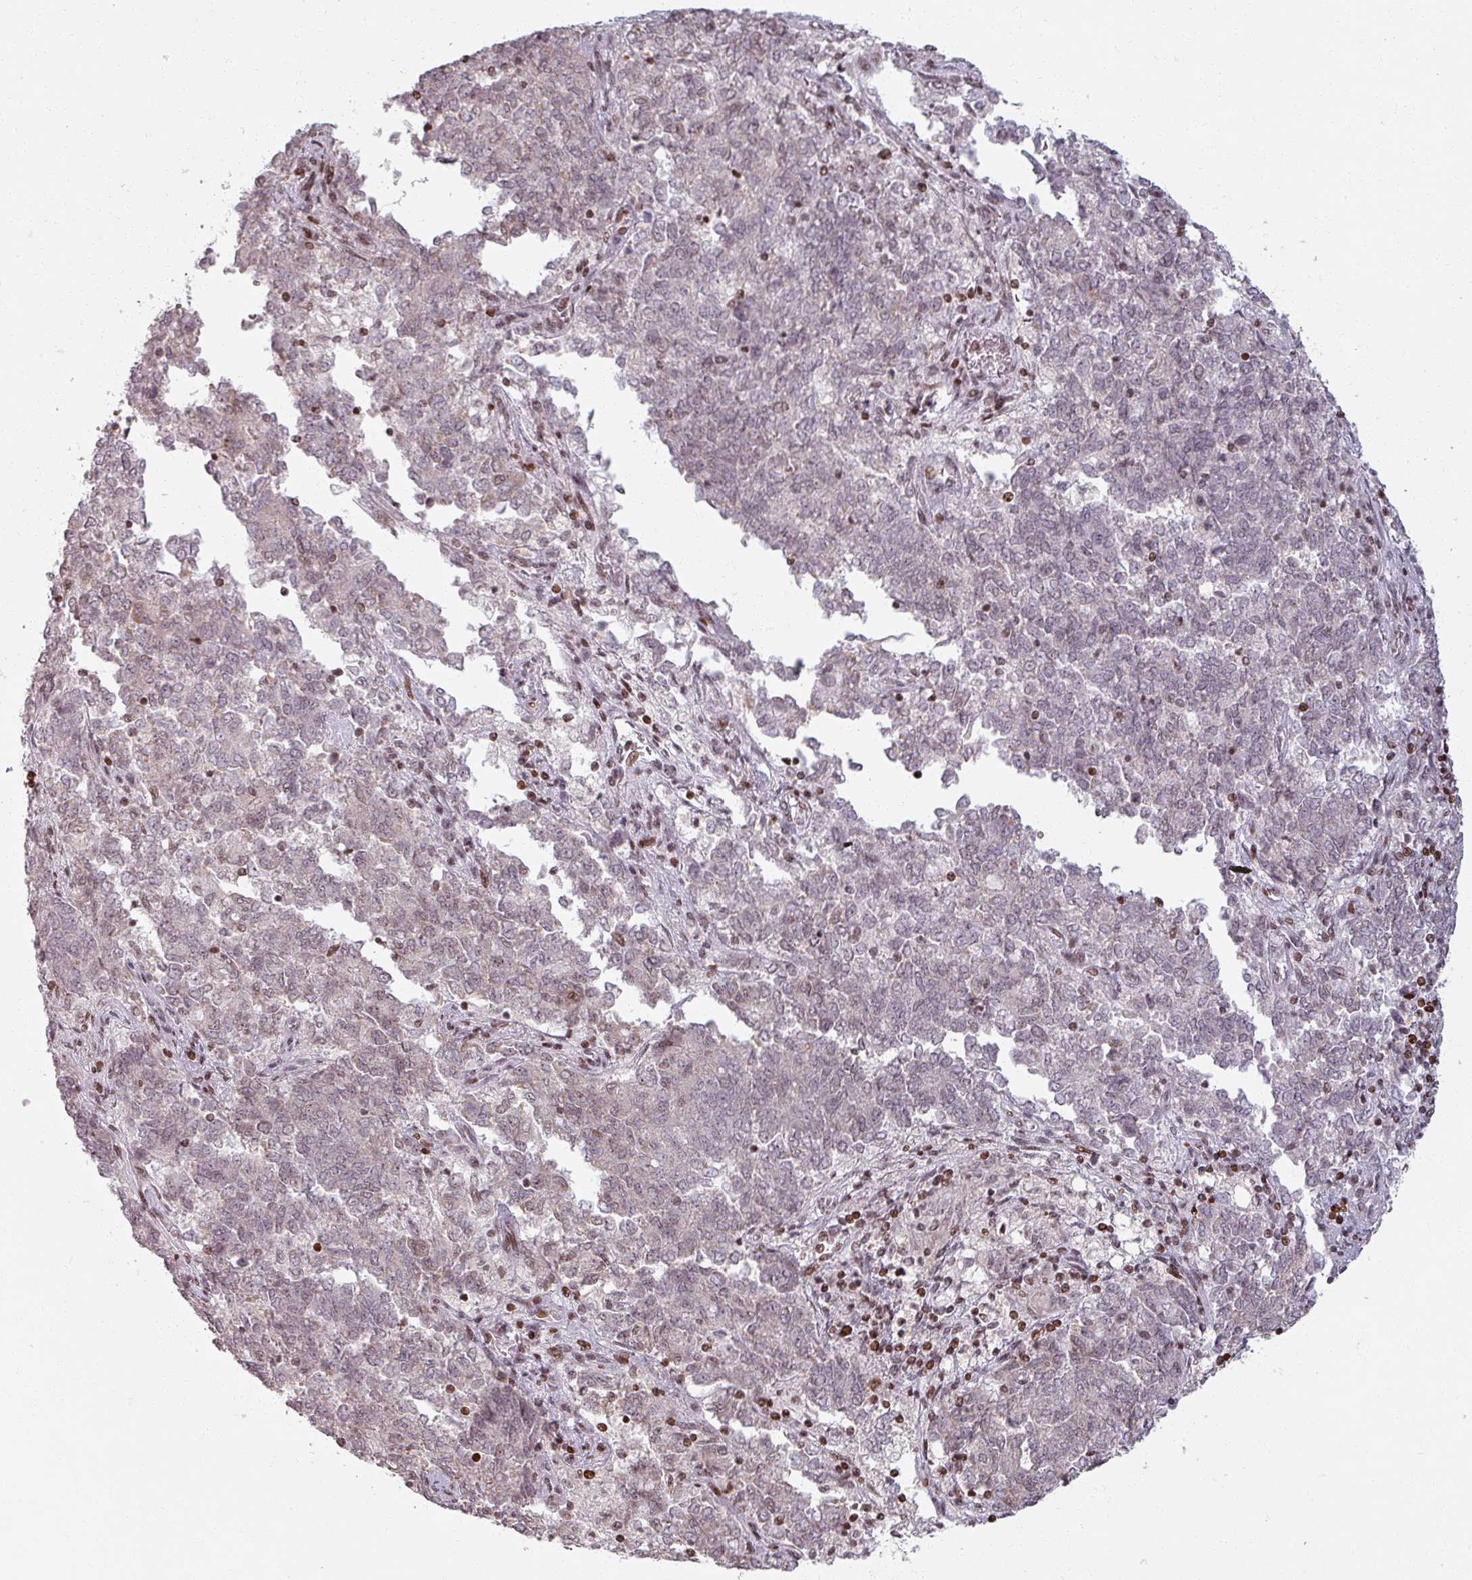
{"staining": {"intensity": "weak", "quantity": "25%-75%", "location": "cytoplasmic/membranous"}, "tissue": "endometrial cancer", "cell_type": "Tumor cells", "image_type": "cancer", "snomed": [{"axis": "morphology", "description": "Adenocarcinoma, NOS"}, {"axis": "topography", "description": "Endometrium"}], "caption": "Human endometrial cancer (adenocarcinoma) stained with a protein marker exhibits weak staining in tumor cells.", "gene": "NCOR1", "patient": {"sex": "female", "age": 80}}